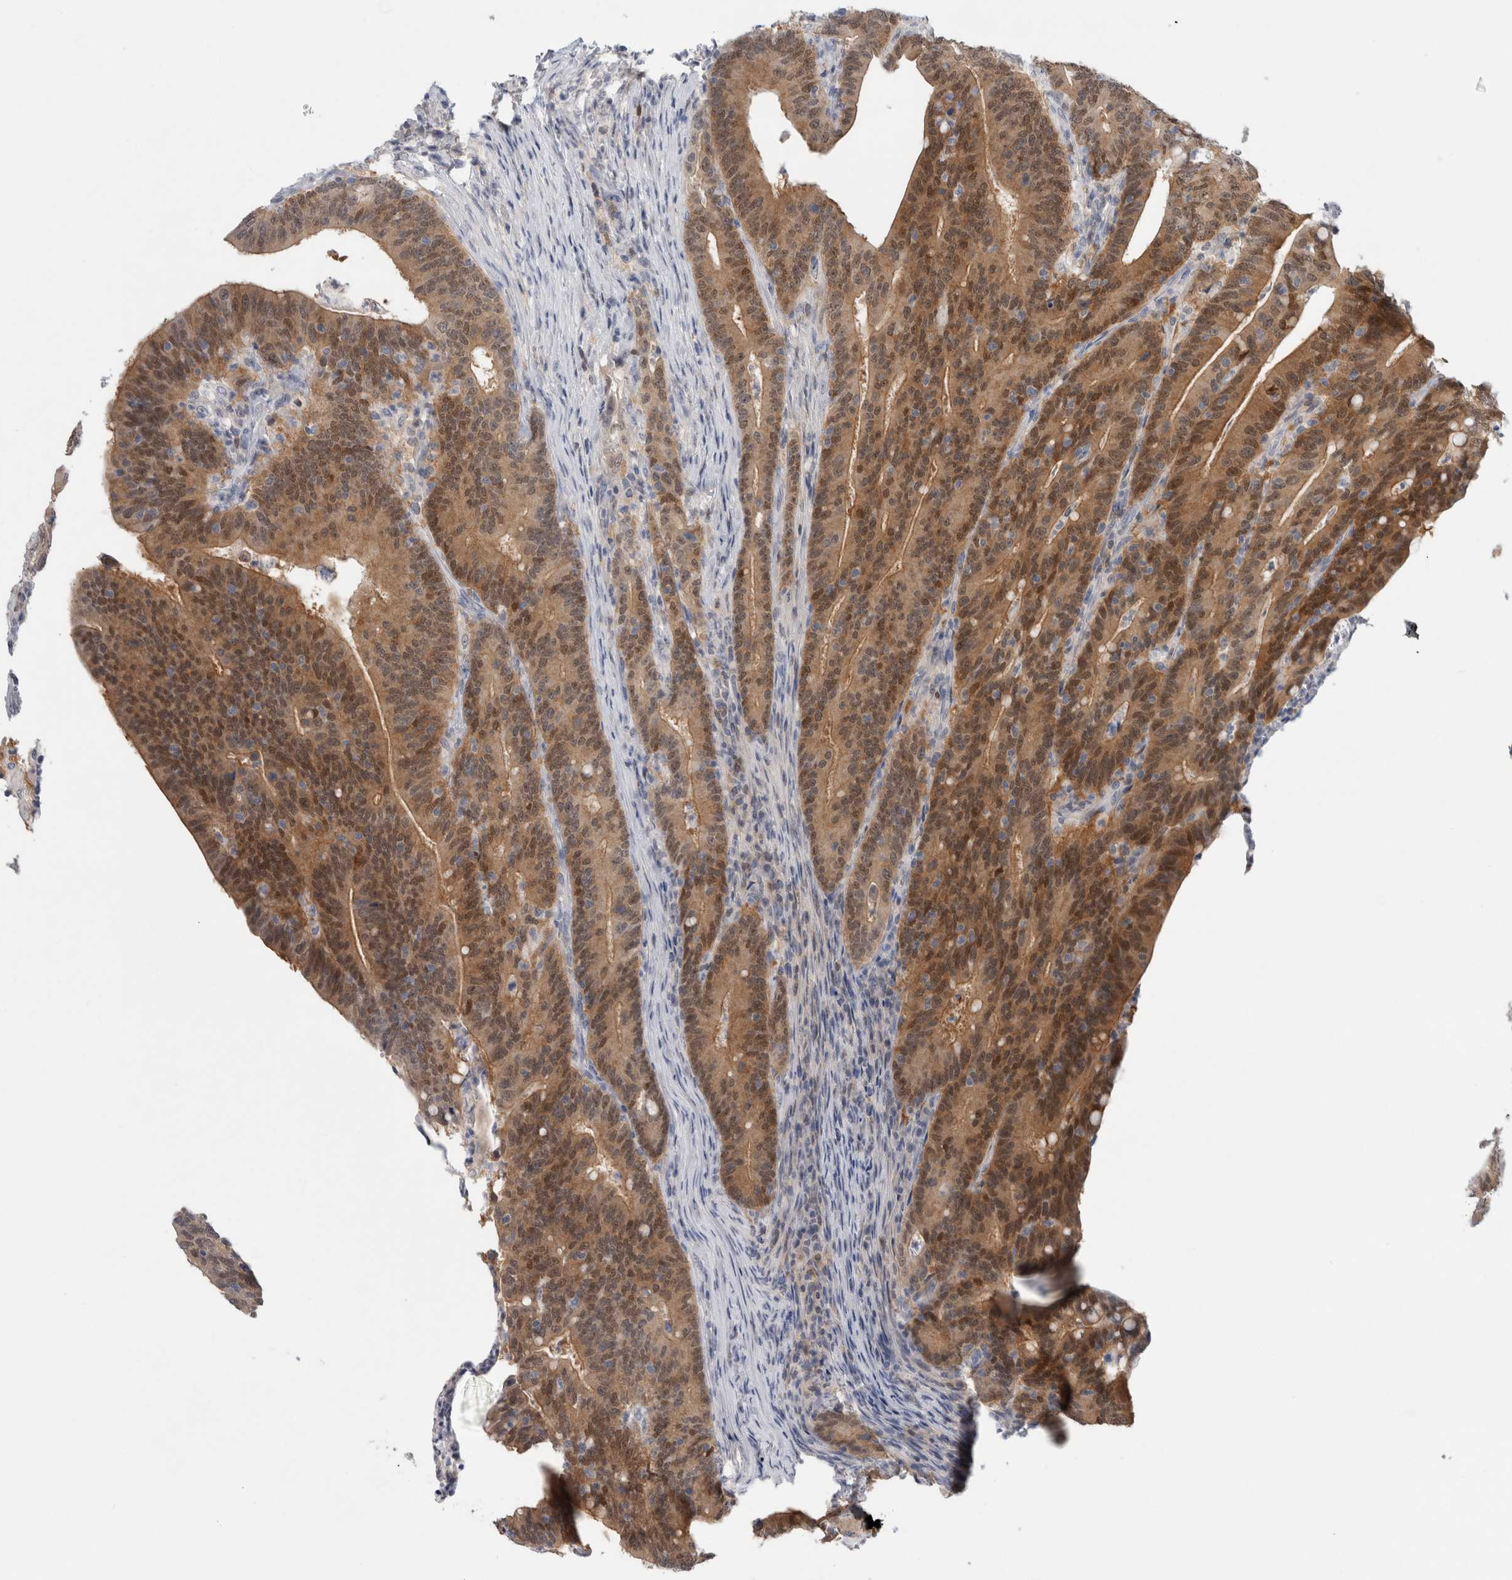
{"staining": {"intensity": "moderate", "quantity": ">75%", "location": "cytoplasmic/membranous,nuclear"}, "tissue": "colorectal cancer", "cell_type": "Tumor cells", "image_type": "cancer", "snomed": [{"axis": "morphology", "description": "Adenocarcinoma, NOS"}, {"axis": "topography", "description": "Colon"}], "caption": "High-magnification brightfield microscopy of colorectal adenocarcinoma stained with DAB (brown) and counterstained with hematoxylin (blue). tumor cells exhibit moderate cytoplasmic/membranous and nuclear expression is identified in approximately>75% of cells. Nuclei are stained in blue.", "gene": "CASP6", "patient": {"sex": "female", "age": 66}}